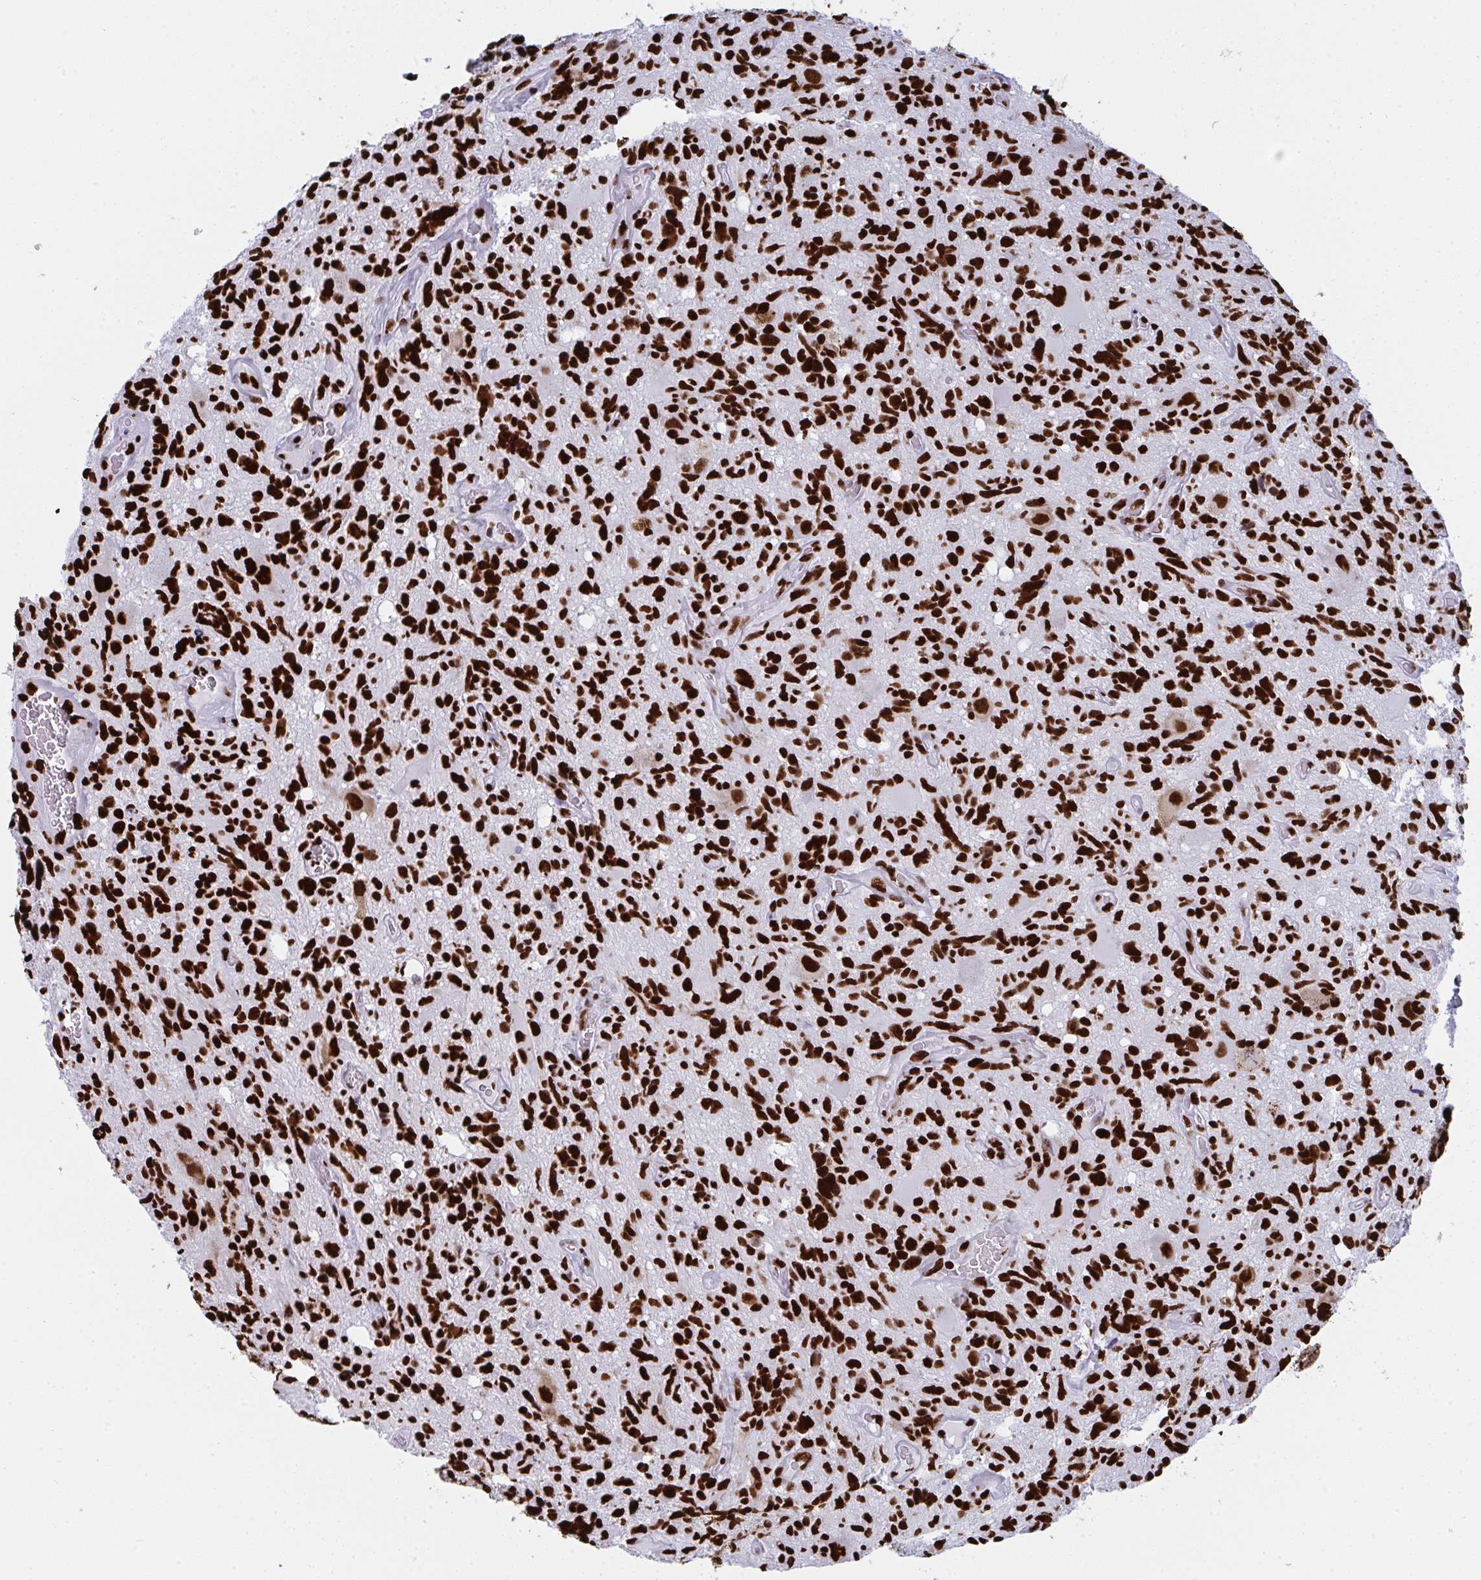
{"staining": {"intensity": "strong", "quantity": ">75%", "location": "nuclear"}, "tissue": "glioma", "cell_type": "Tumor cells", "image_type": "cancer", "snomed": [{"axis": "morphology", "description": "Glioma, malignant, High grade"}, {"axis": "topography", "description": "Brain"}], "caption": "A high amount of strong nuclear expression is appreciated in about >75% of tumor cells in glioma tissue.", "gene": "GAR1", "patient": {"sex": "male", "age": 49}}